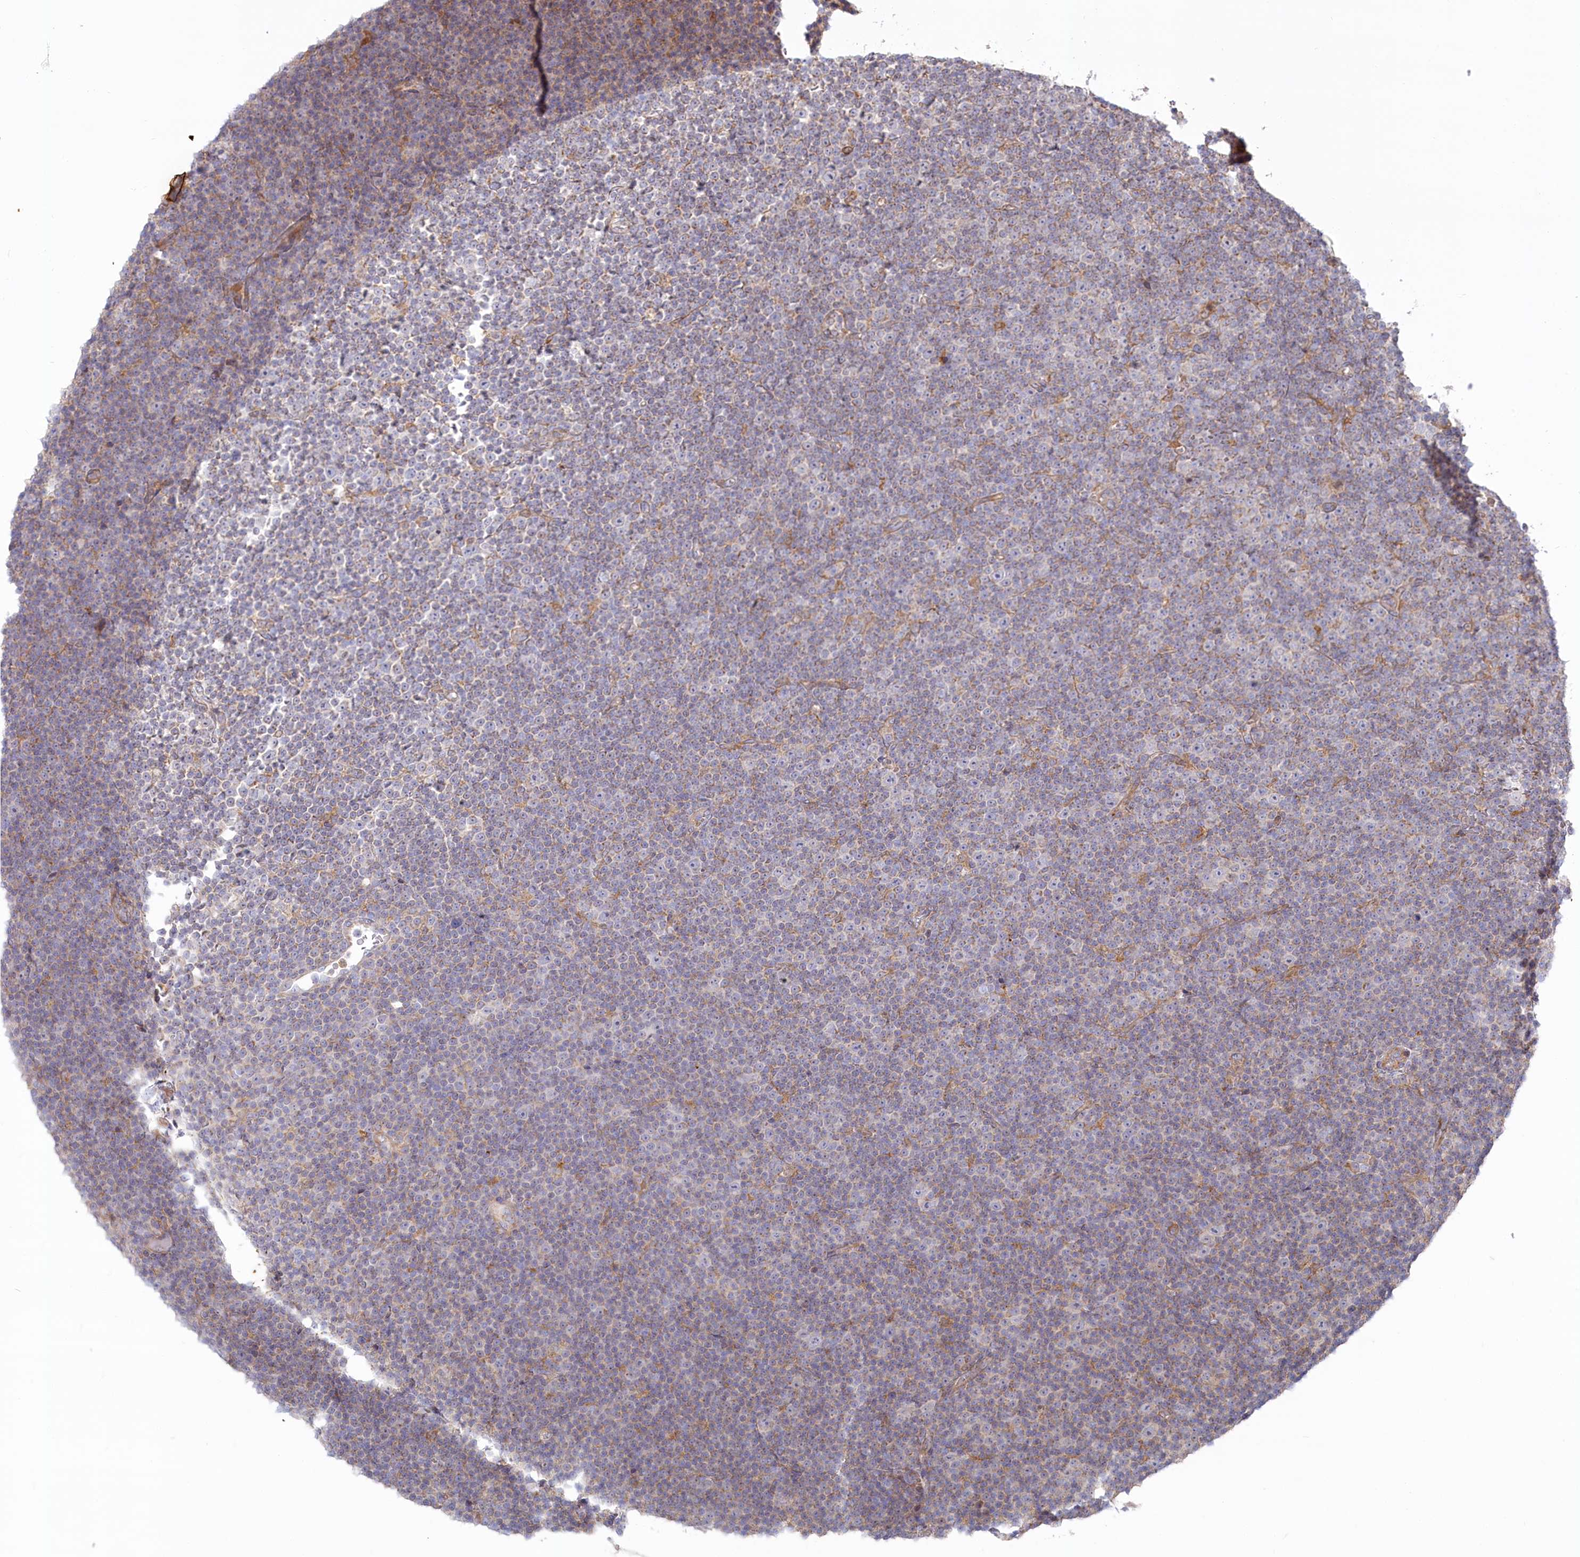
{"staining": {"intensity": "weak", "quantity": "<25%", "location": "cytoplasmic/membranous"}, "tissue": "lymphoma", "cell_type": "Tumor cells", "image_type": "cancer", "snomed": [{"axis": "morphology", "description": "Malignant lymphoma, non-Hodgkin's type, Low grade"}, {"axis": "topography", "description": "Lymph node"}], "caption": "IHC of malignant lymphoma, non-Hodgkin's type (low-grade) demonstrates no staining in tumor cells.", "gene": "MTG1", "patient": {"sex": "female", "age": 67}}